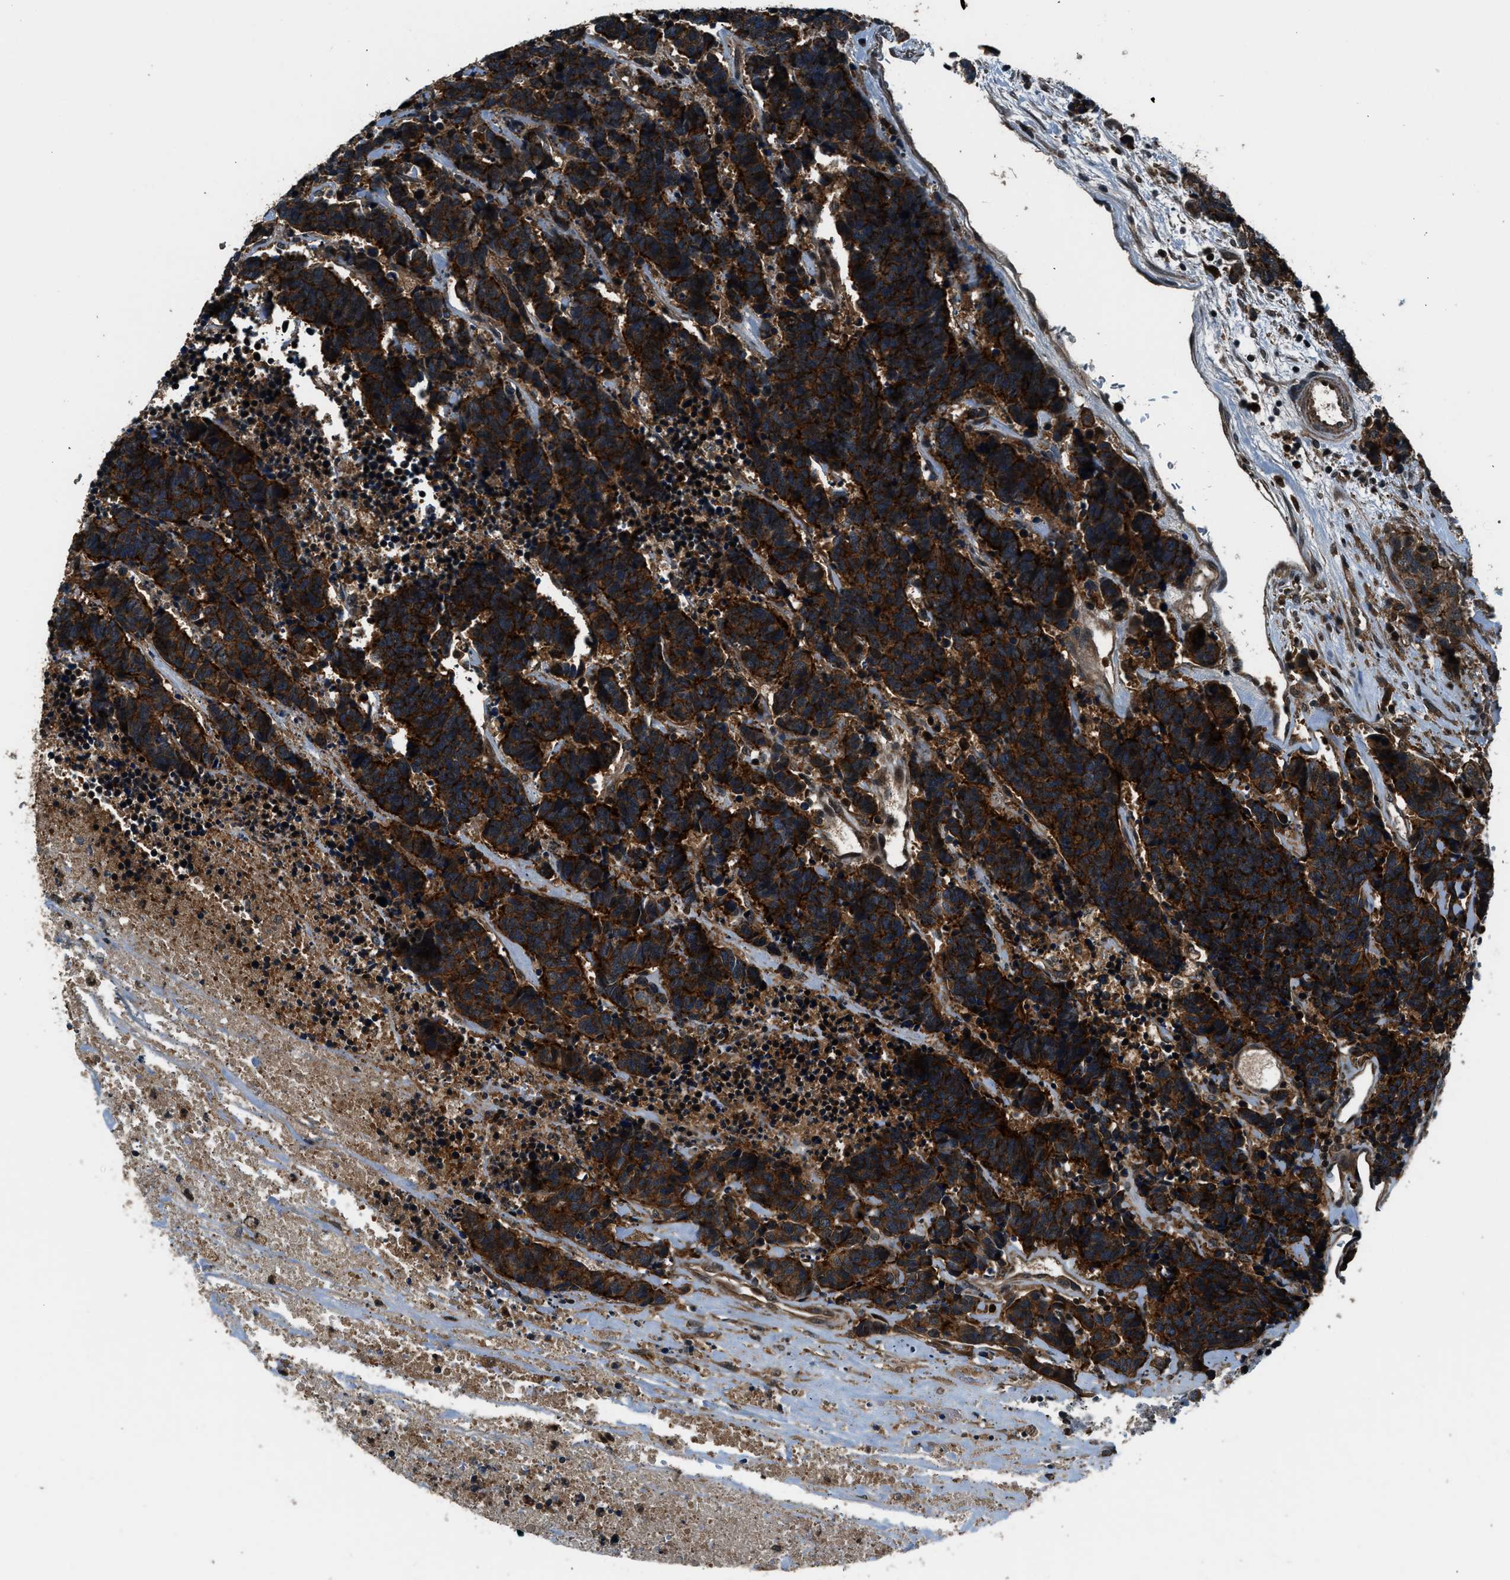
{"staining": {"intensity": "strong", "quantity": ">75%", "location": "cytoplasmic/membranous"}, "tissue": "carcinoid", "cell_type": "Tumor cells", "image_type": "cancer", "snomed": [{"axis": "morphology", "description": "Carcinoma, NOS"}, {"axis": "morphology", "description": "Carcinoid, malignant, NOS"}, {"axis": "topography", "description": "Urinary bladder"}], "caption": "Protein staining demonstrates strong cytoplasmic/membranous expression in approximately >75% of tumor cells in carcinoid.", "gene": "ARHGEF11", "patient": {"sex": "male", "age": 57}}